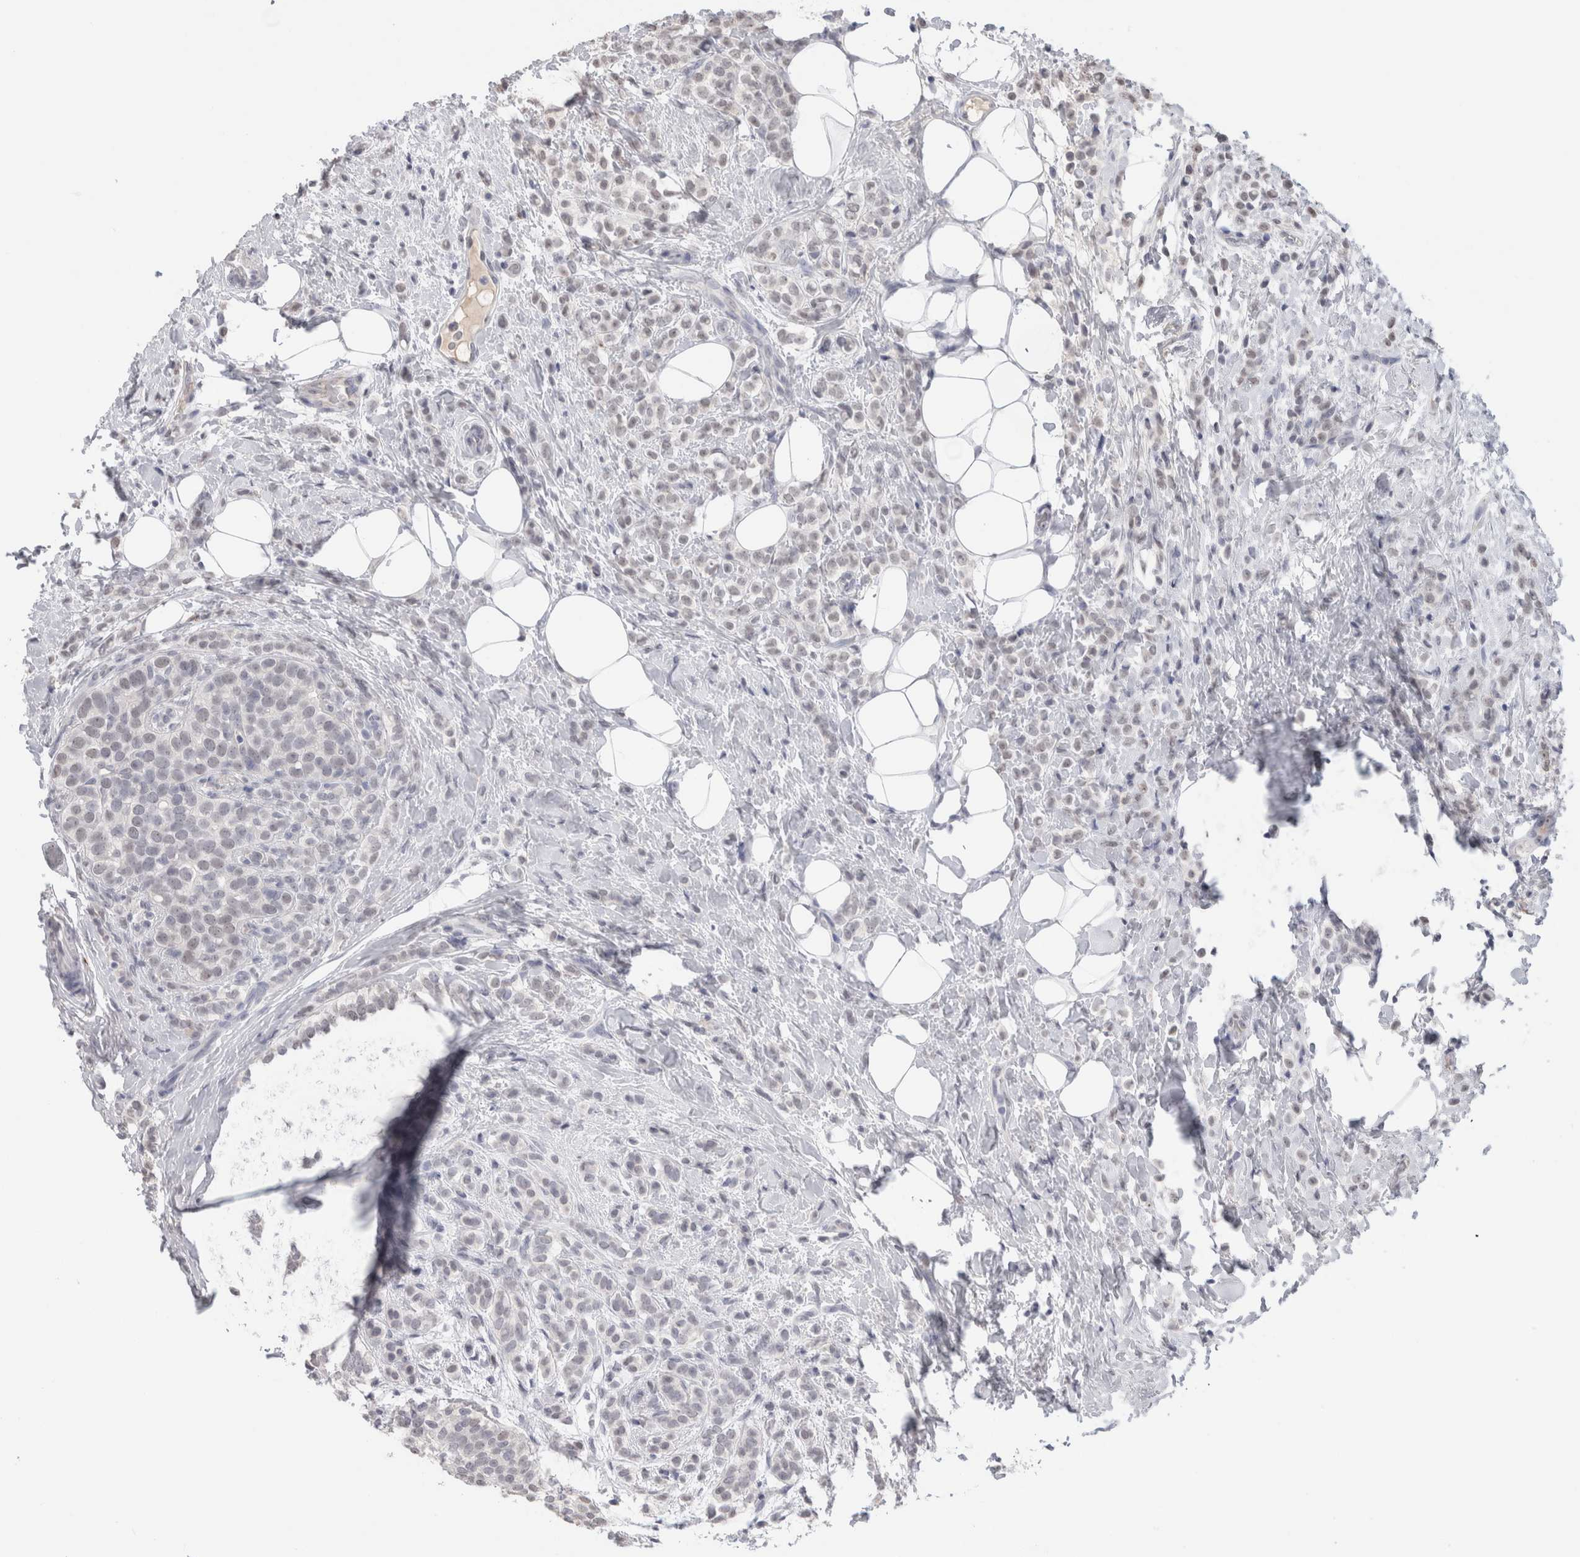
{"staining": {"intensity": "negative", "quantity": "none", "location": "none"}, "tissue": "breast cancer", "cell_type": "Tumor cells", "image_type": "cancer", "snomed": [{"axis": "morphology", "description": "Lobular carcinoma"}, {"axis": "topography", "description": "Breast"}], "caption": "Immunohistochemical staining of breast lobular carcinoma demonstrates no significant staining in tumor cells.", "gene": "CADM3", "patient": {"sex": "female", "age": 50}}